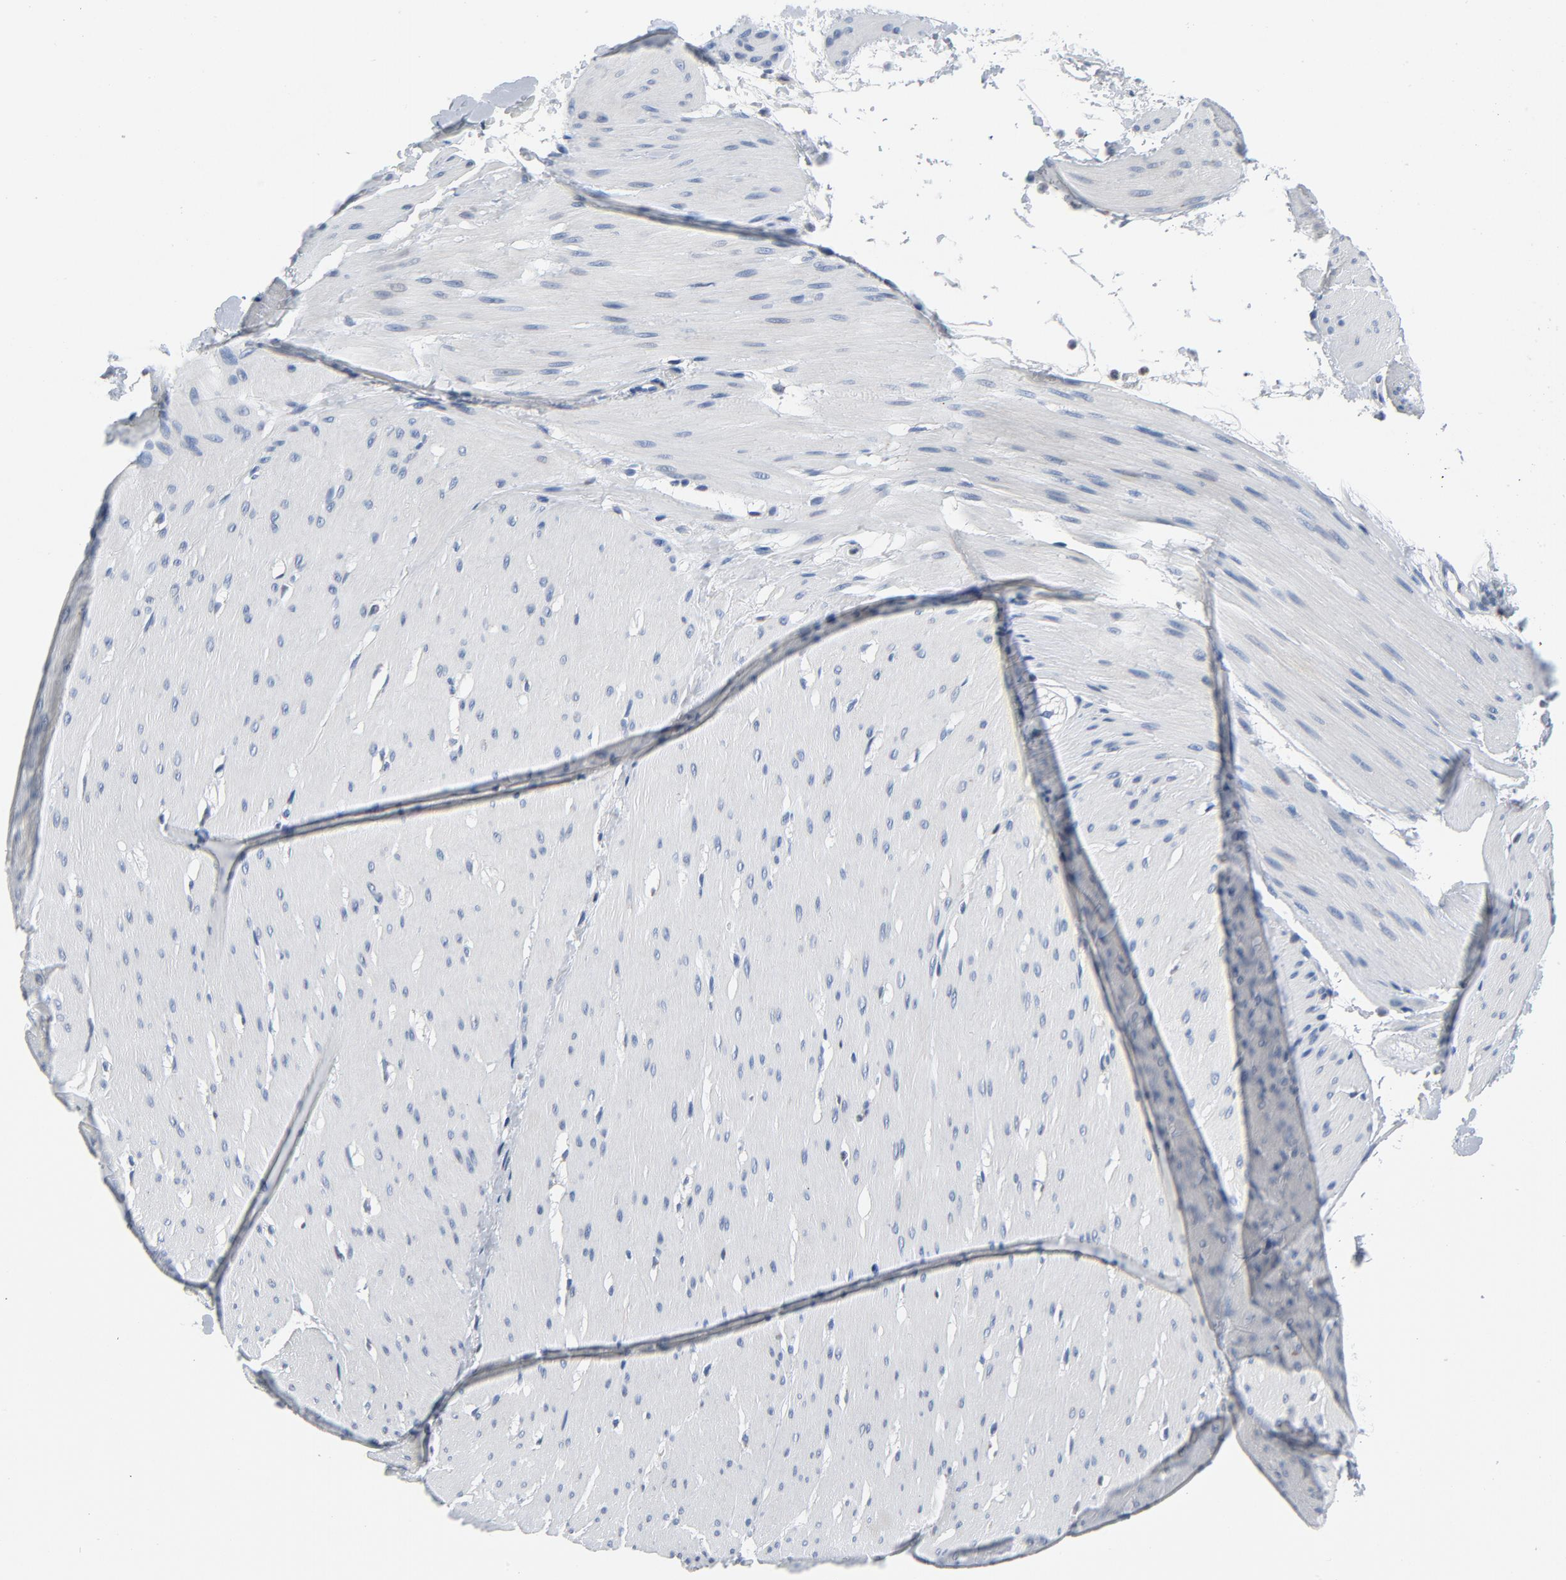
{"staining": {"intensity": "negative", "quantity": "none", "location": "none"}, "tissue": "smooth muscle", "cell_type": "Smooth muscle cells", "image_type": "normal", "snomed": [{"axis": "morphology", "description": "Normal tissue, NOS"}, {"axis": "topography", "description": "Smooth muscle"}, {"axis": "topography", "description": "Colon"}], "caption": "This is an immunohistochemistry (IHC) photomicrograph of normal smooth muscle. There is no positivity in smooth muscle cells.", "gene": "YIPF6", "patient": {"sex": "male", "age": 67}}